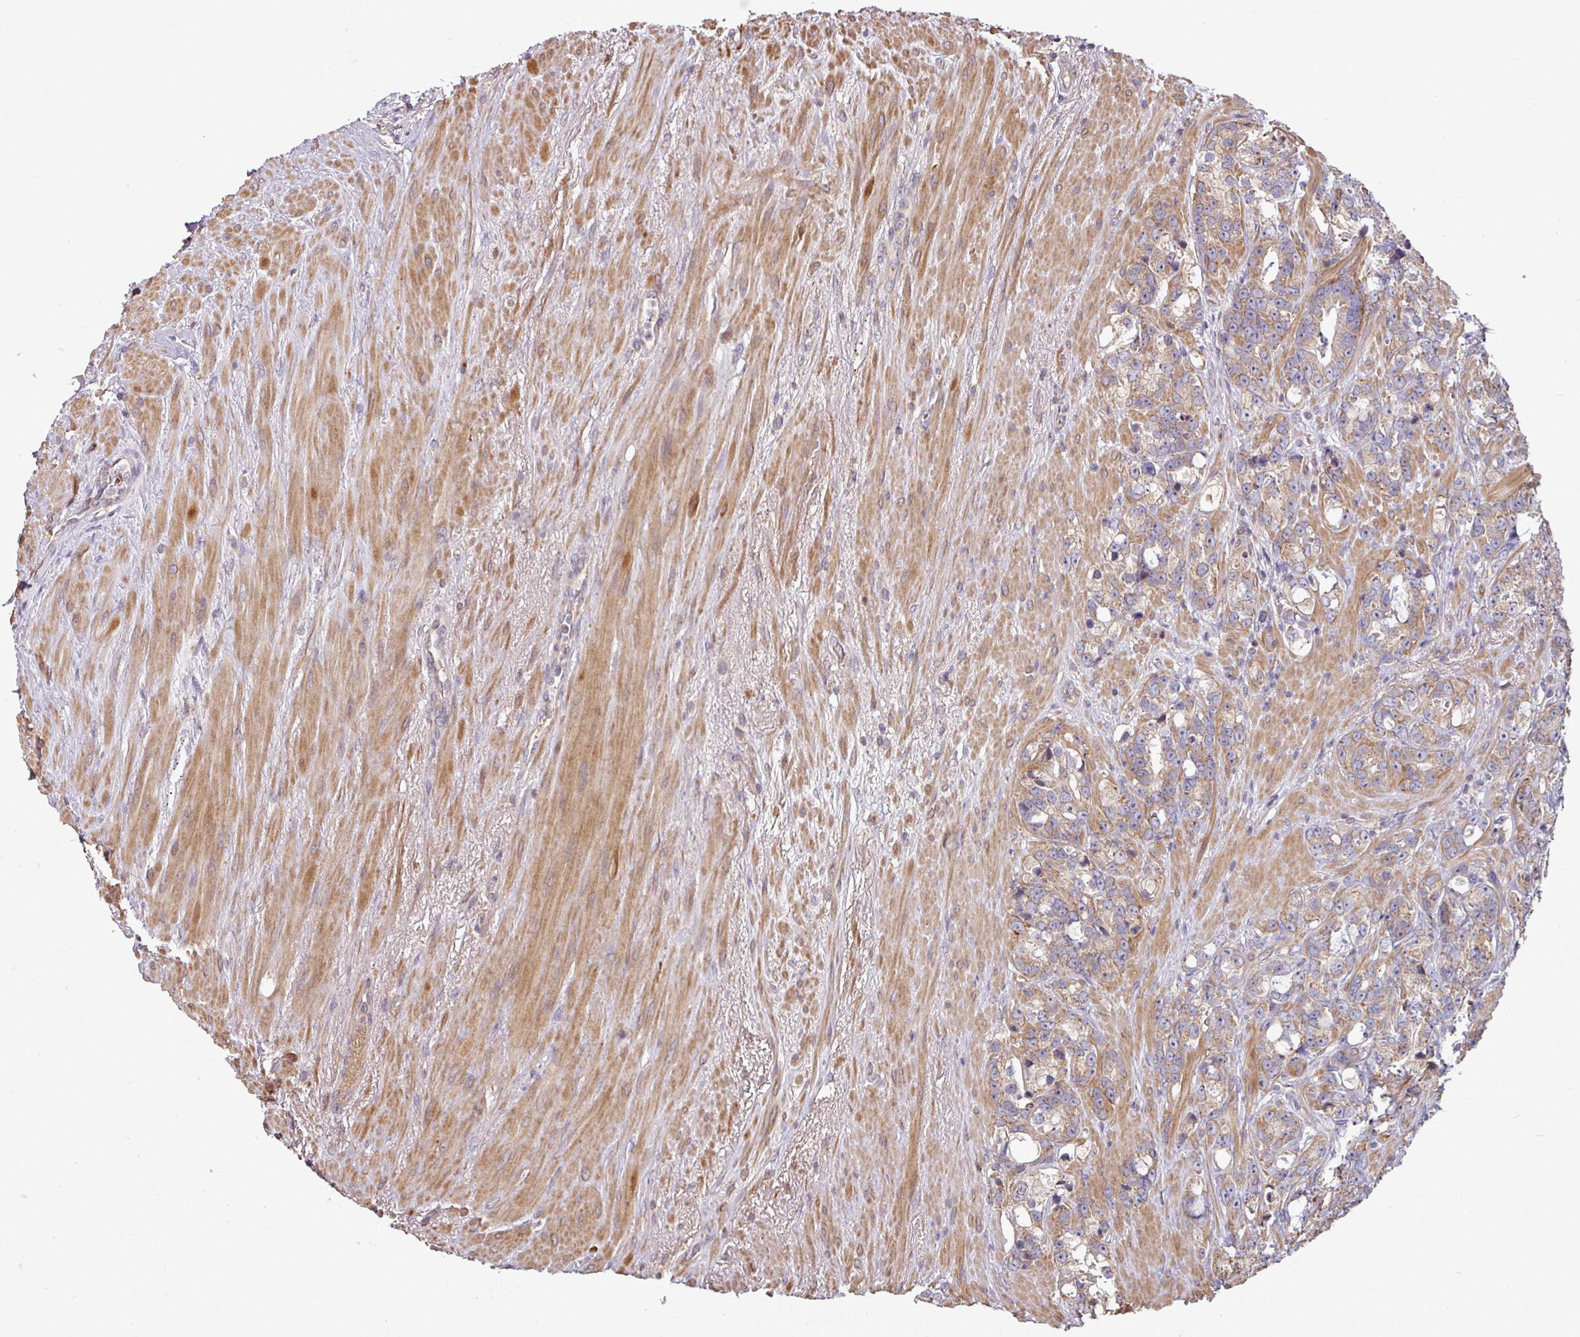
{"staining": {"intensity": "weak", "quantity": ">75%", "location": "cytoplasmic/membranous"}, "tissue": "prostate cancer", "cell_type": "Tumor cells", "image_type": "cancer", "snomed": [{"axis": "morphology", "description": "Adenocarcinoma, High grade"}, {"axis": "topography", "description": "Prostate"}], "caption": "Prostate cancer was stained to show a protein in brown. There is low levels of weak cytoplasmic/membranous staining in about >75% of tumor cells. Using DAB (brown) and hematoxylin (blue) stains, captured at high magnification using brightfield microscopy.", "gene": "SIK1", "patient": {"sex": "male", "age": 74}}